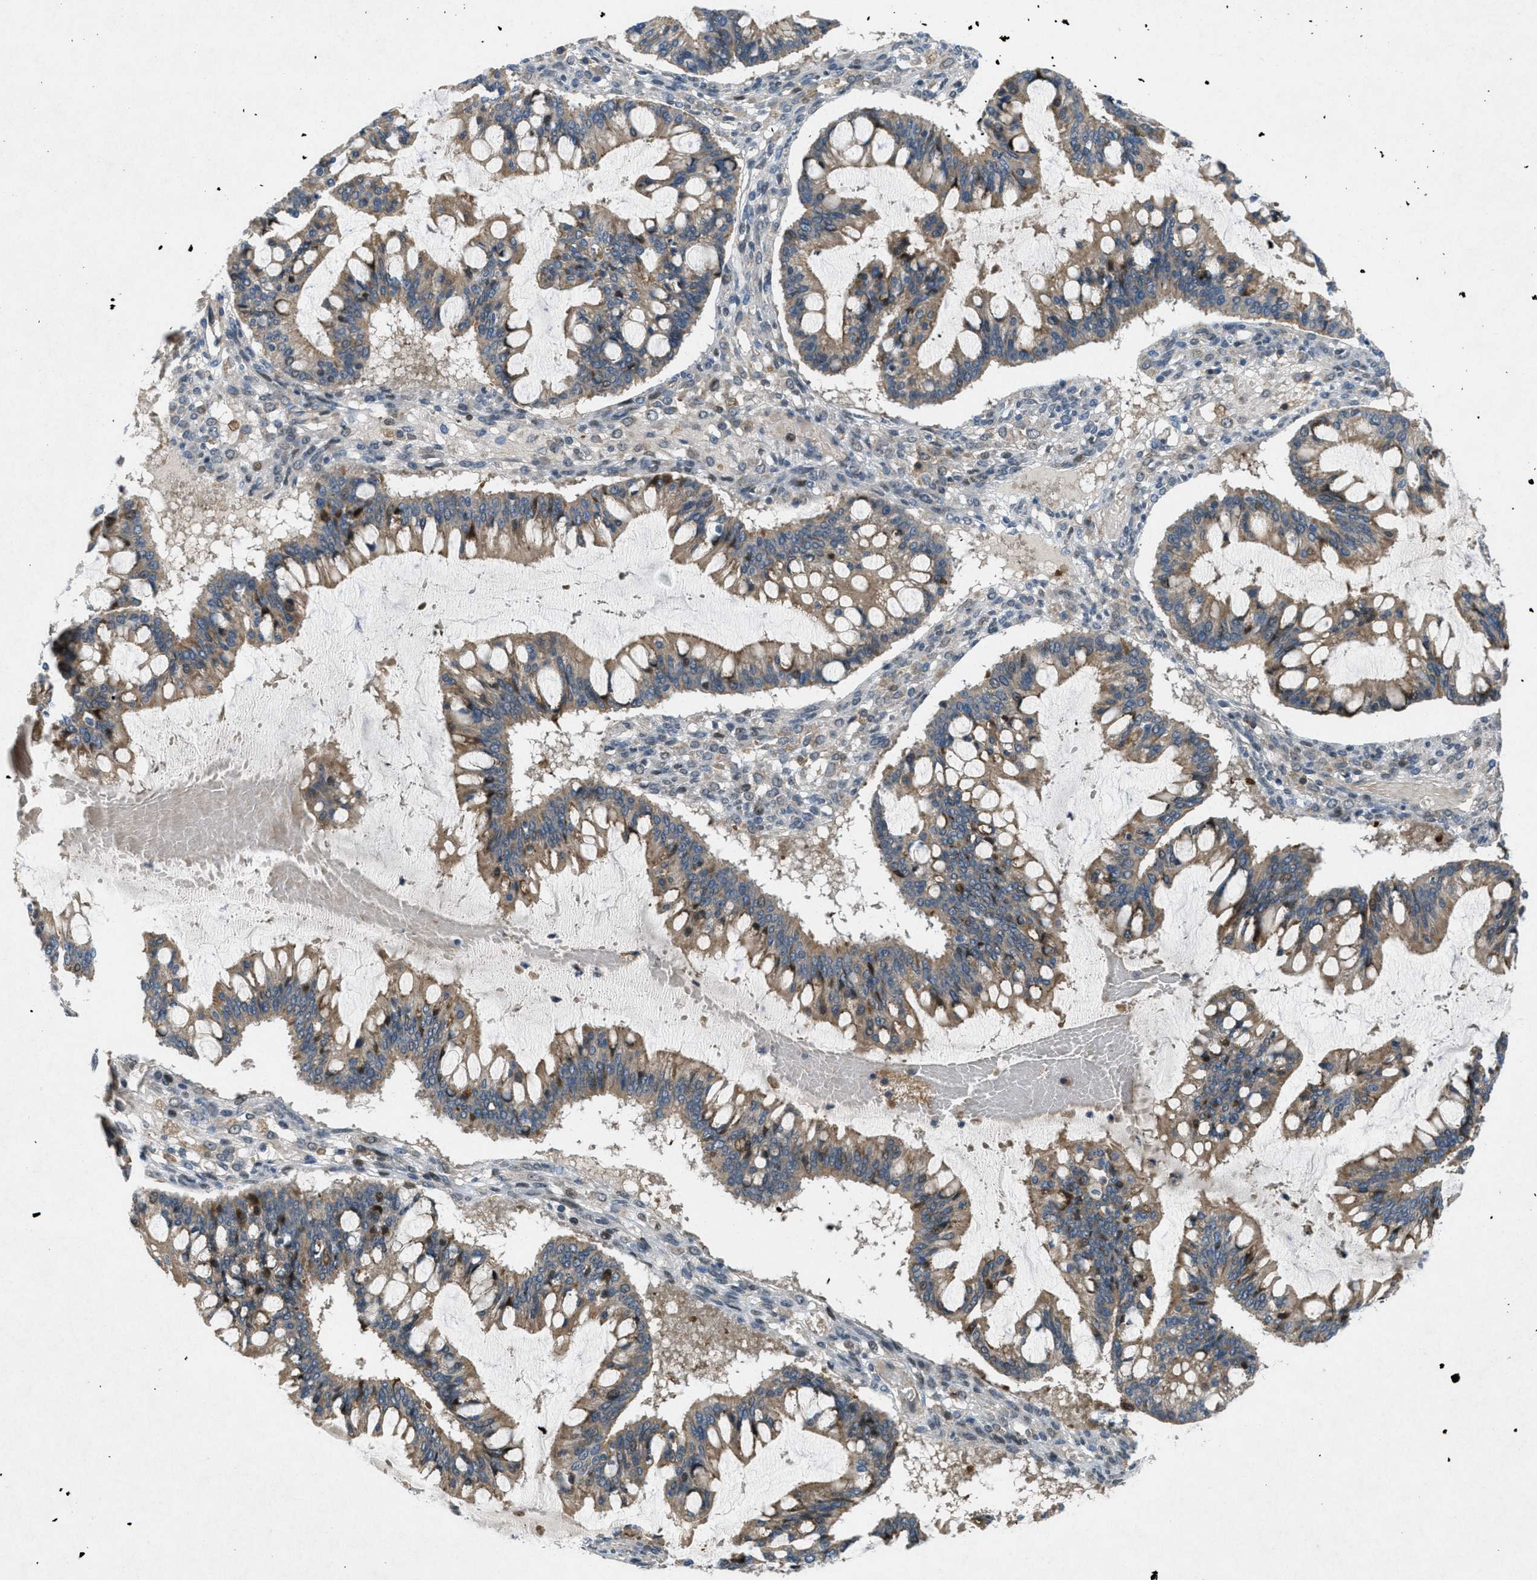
{"staining": {"intensity": "moderate", "quantity": ">75%", "location": "cytoplasmic/membranous"}, "tissue": "ovarian cancer", "cell_type": "Tumor cells", "image_type": "cancer", "snomed": [{"axis": "morphology", "description": "Cystadenocarcinoma, mucinous, NOS"}, {"axis": "topography", "description": "Ovary"}], "caption": "Ovarian mucinous cystadenocarcinoma stained with a protein marker reveals moderate staining in tumor cells.", "gene": "ADCY6", "patient": {"sex": "female", "age": 73}}